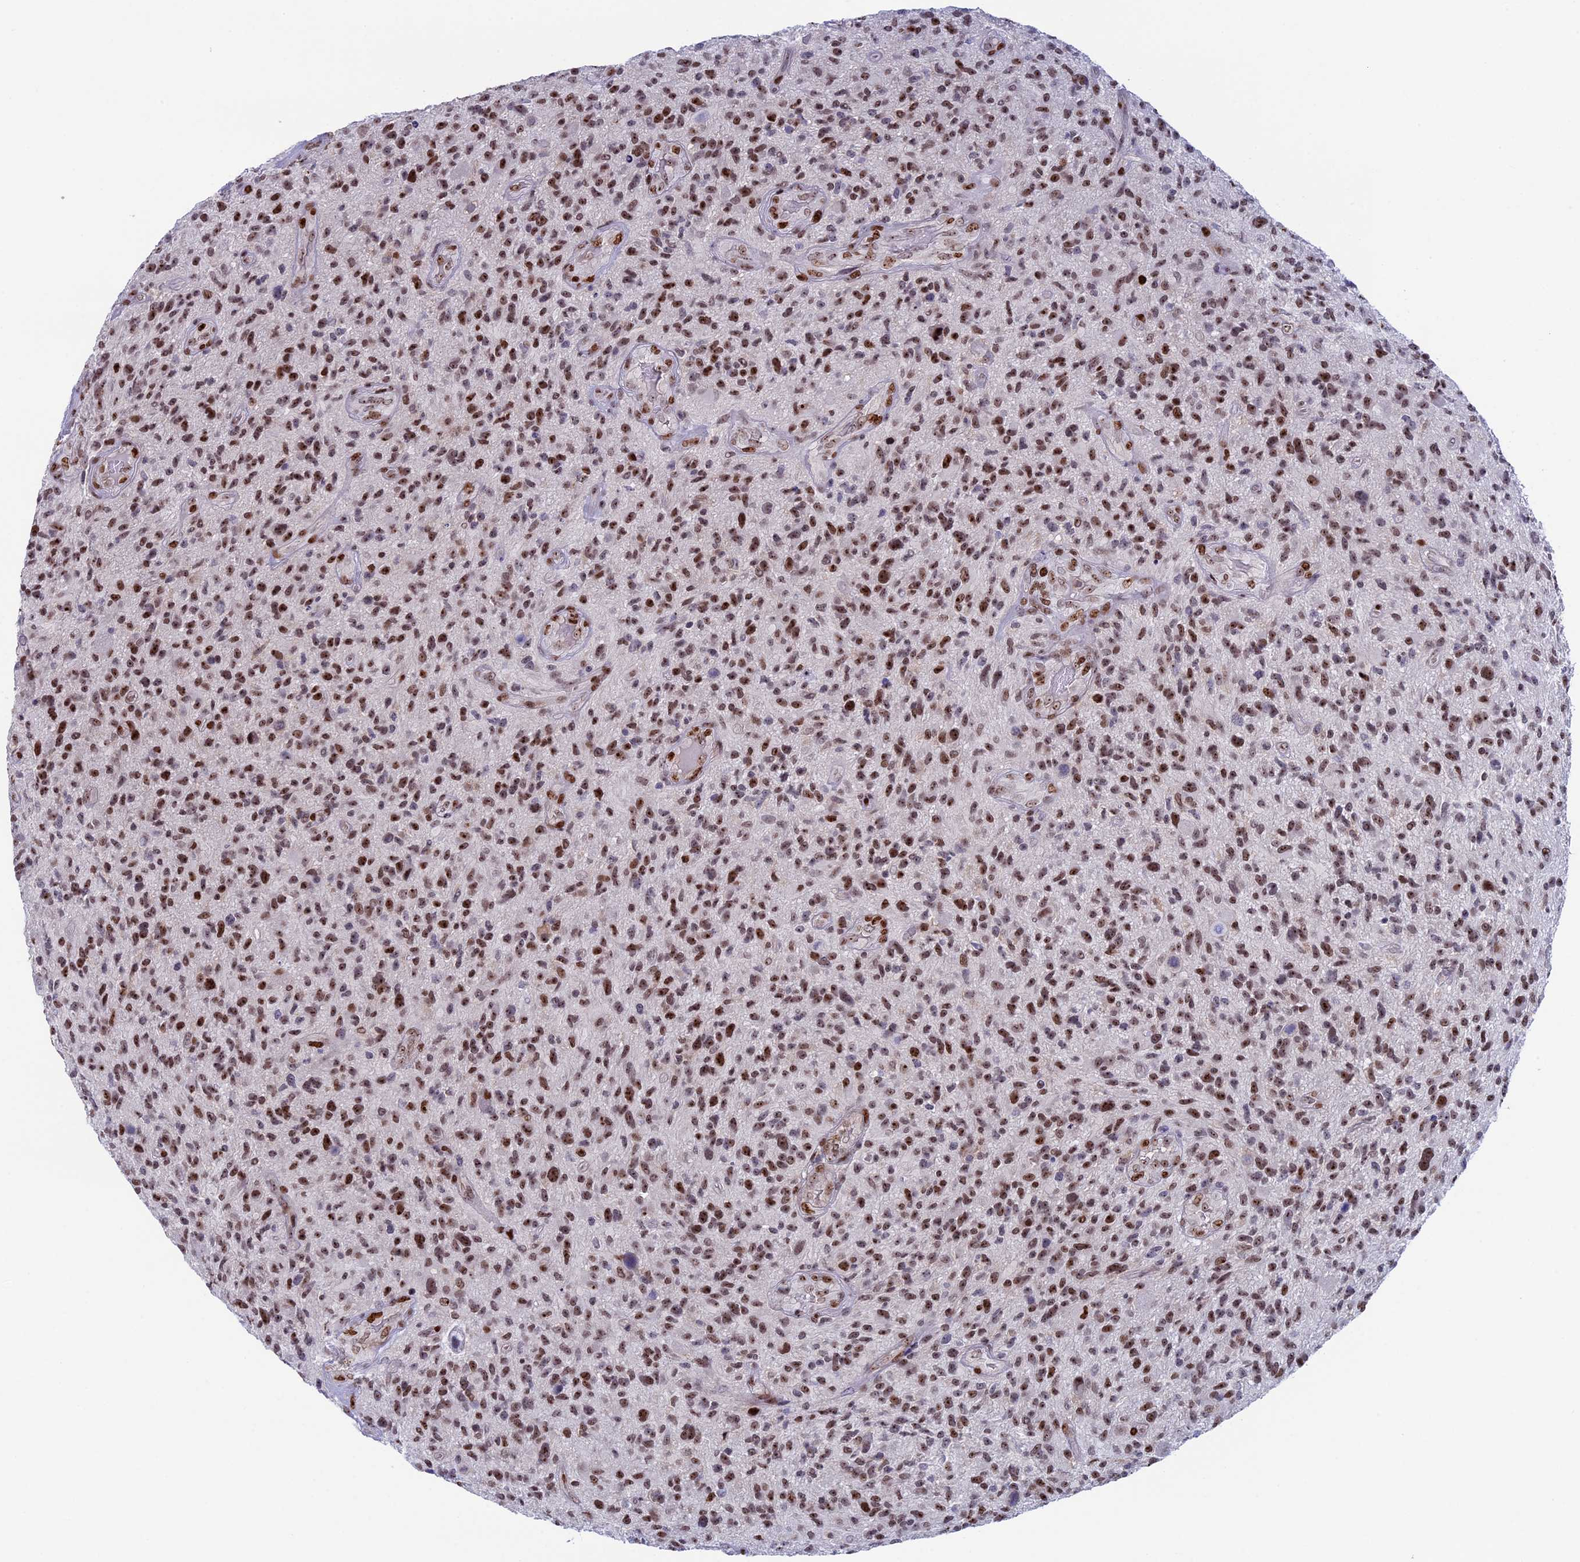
{"staining": {"intensity": "moderate", "quantity": ">75%", "location": "nuclear"}, "tissue": "glioma", "cell_type": "Tumor cells", "image_type": "cancer", "snomed": [{"axis": "morphology", "description": "Glioma, malignant, High grade"}, {"axis": "topography", "description": "Brain"}], "caption": "The image displays a brown stain indicating the presence of a protein in the nuclear of tumor cells in malignant glioma (high-grade).", "gene": "CCDC86", "patient": {"sex": "male", "age": 47}}